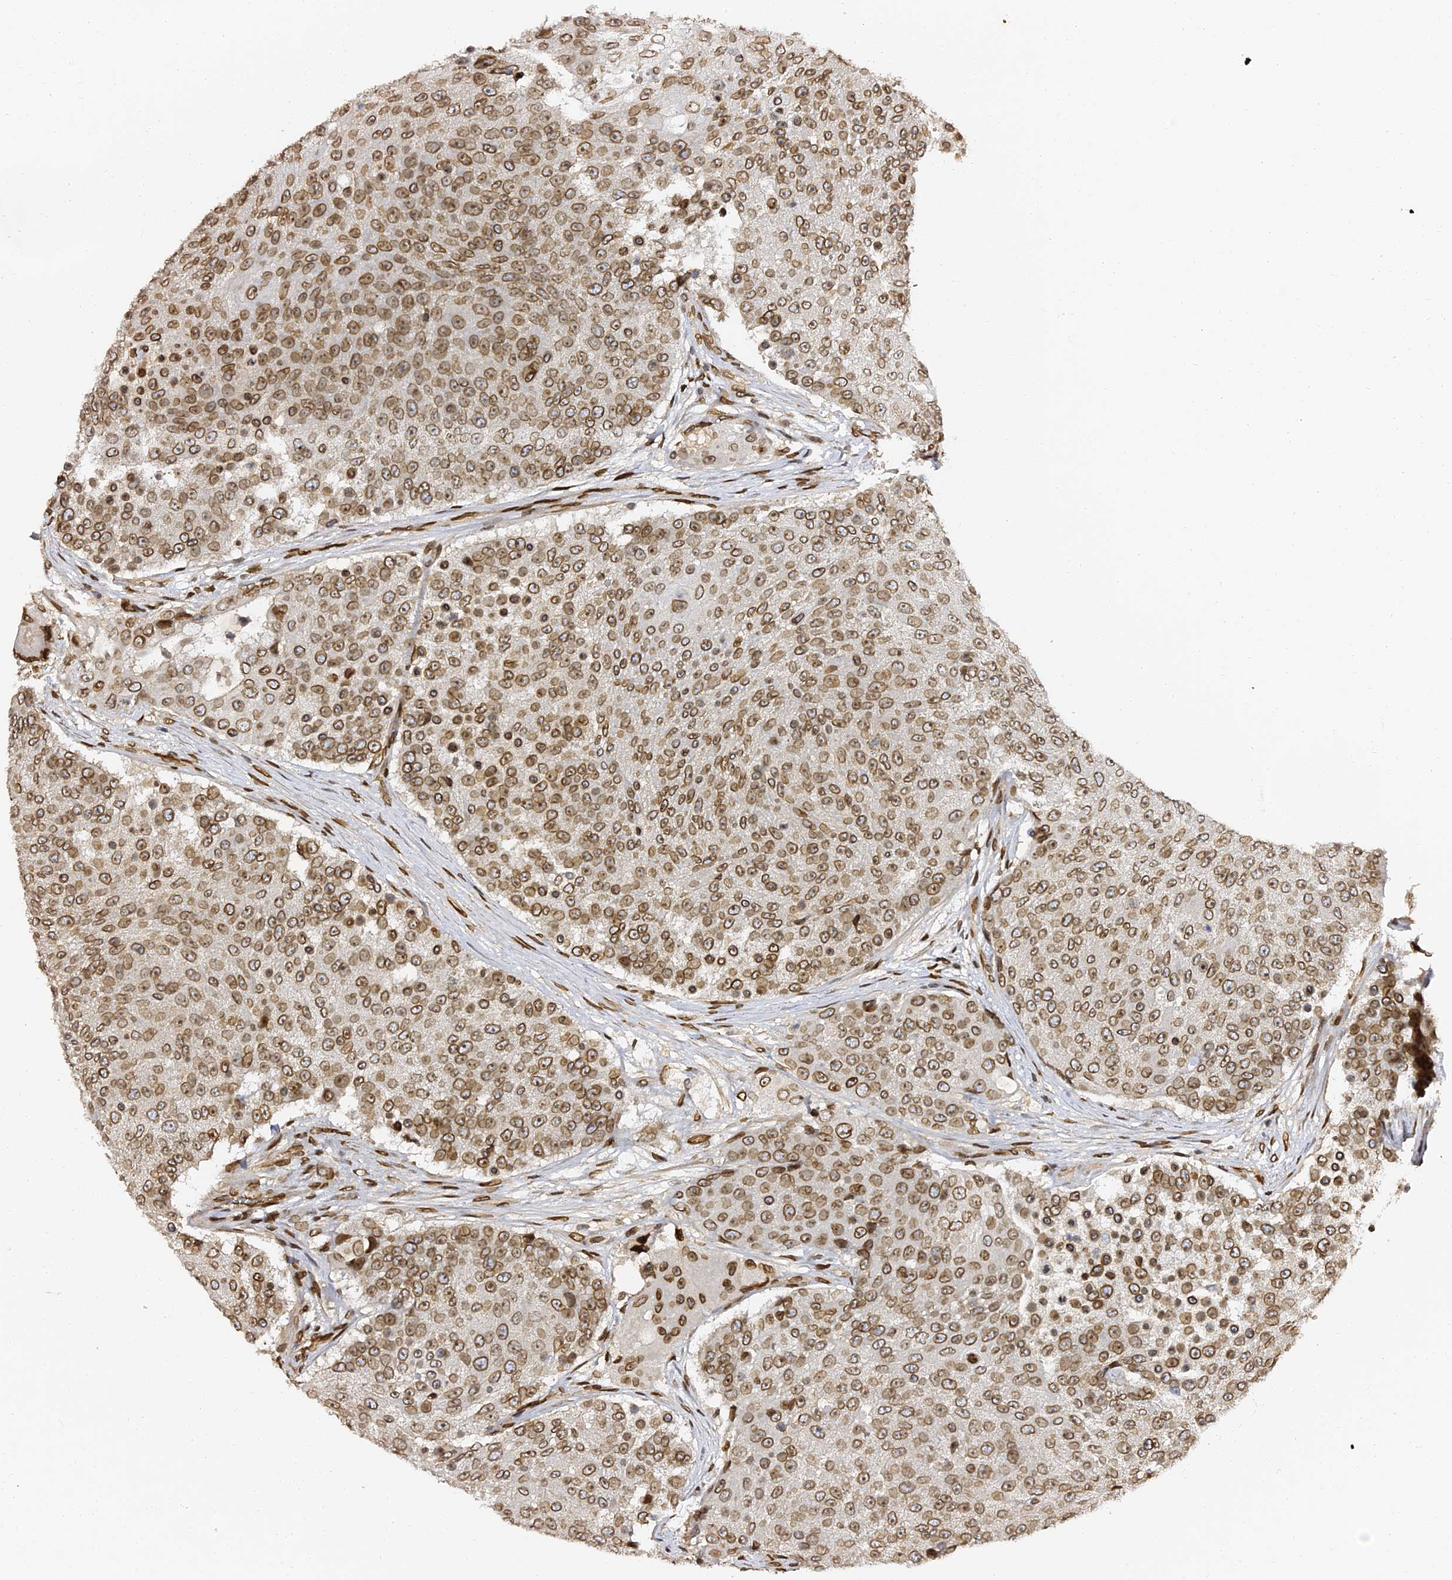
{"staining": {"intensity": "moderate", "quantity": ">75%", "location": "cytoplasmic/membranous,nuclear"}, "tissue": "urothelial cancer", "cell_type": "Tumor cells", "image_type": "cancer", "snomed": [{"axis": "morphology", "description": "Urothelial carcinoma, High grade"}, {"axis": "topography", "description": "Urinary bladder"}], "caption": "The histopathology image demonstrates staining of urothelial carcinoma (high-grade), revealing moderate cytoplasmic/membranous and nuclear protein positivity (brown color) within tumor cells.", "gene": "ANAPC5", "patient": {"sex": "female", "age": 63}}